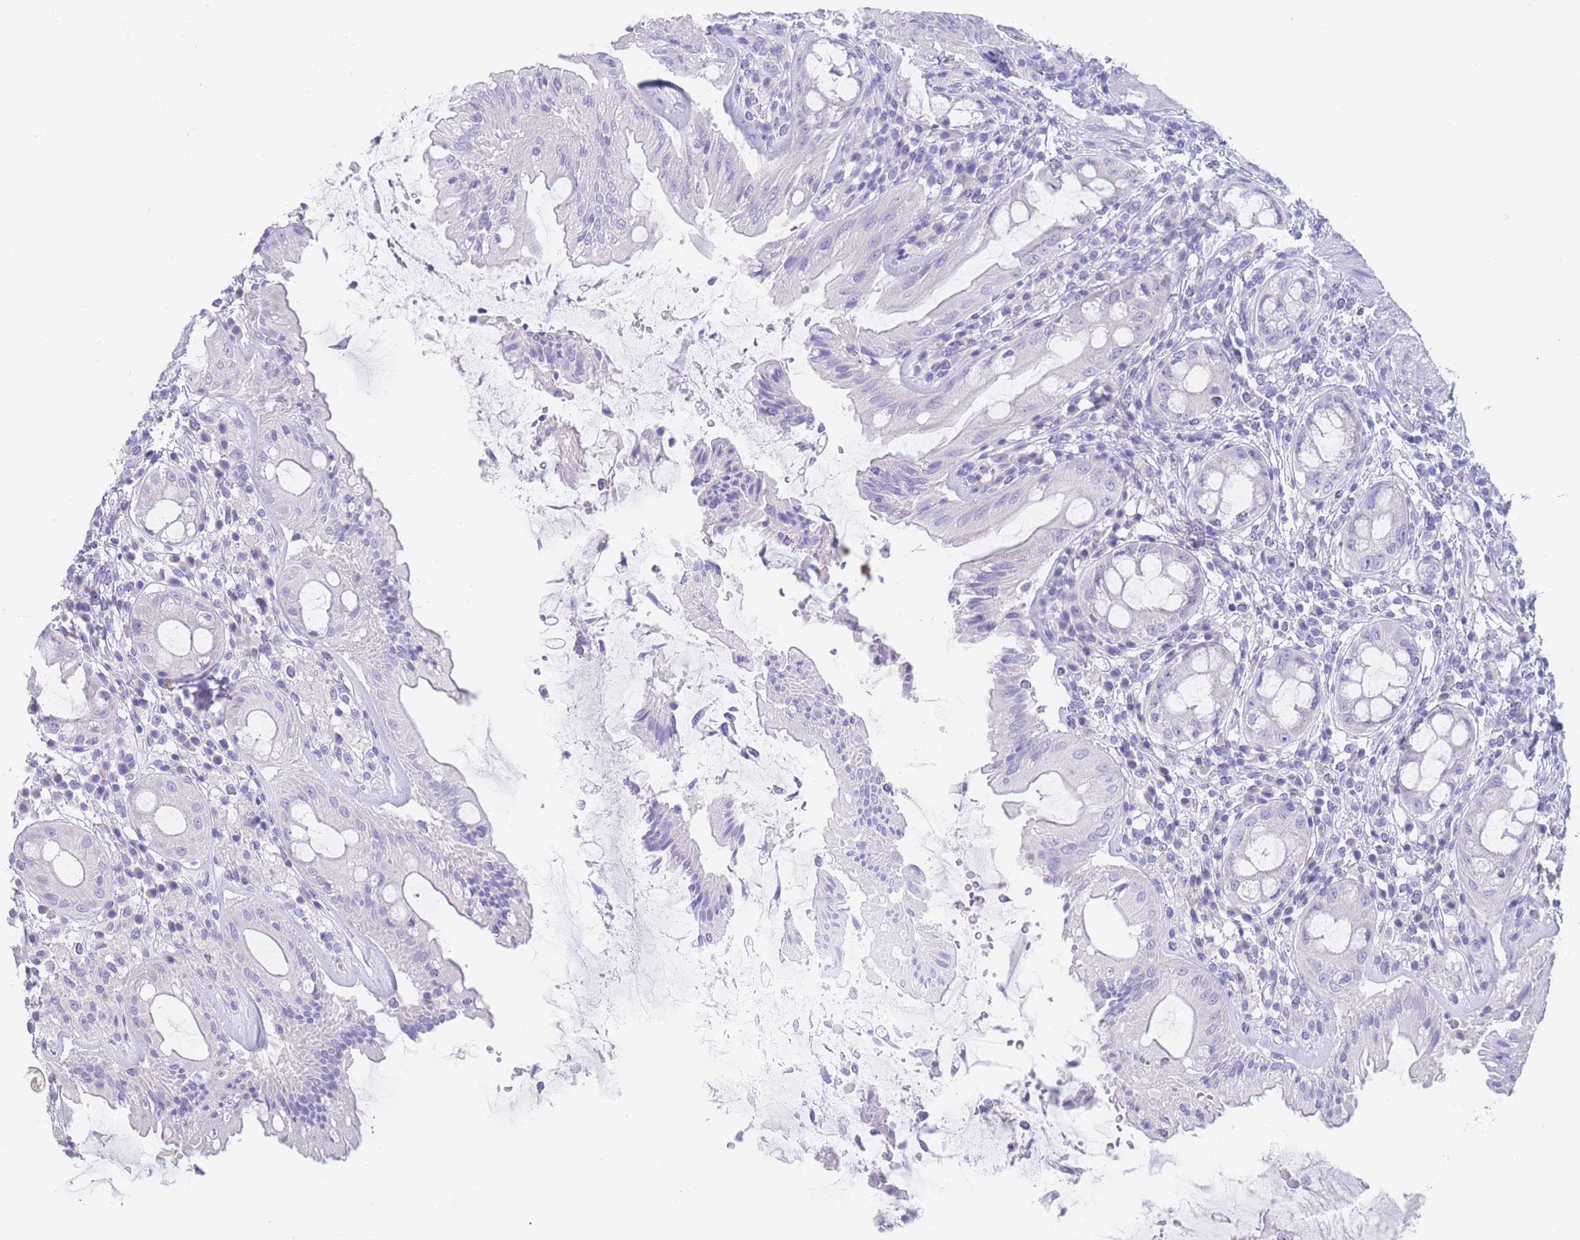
{"staining": {"intensity": "negative", "quantity": "none", "location": "none"}, "tissue": "rectum", "cell_type": "Glandular cells", "image_type": "normal", "snomed": [{"axis": "morphology", "description": "Normal tissue, NOS"}, {"axis": "topography", "description": "Rectum"}], "caption": "This histopathology image is of unremarkable rectum stained with immunohistochemistry to label a protein in brown with the nuclei are counter-stained blue. There is no positivity in glandular cells. (DAB immunohistochemistry (IHC) with hematoxylin counter stain).", "gene": "LZTFL1", "patient": {"sex": "female", "age": 57}}